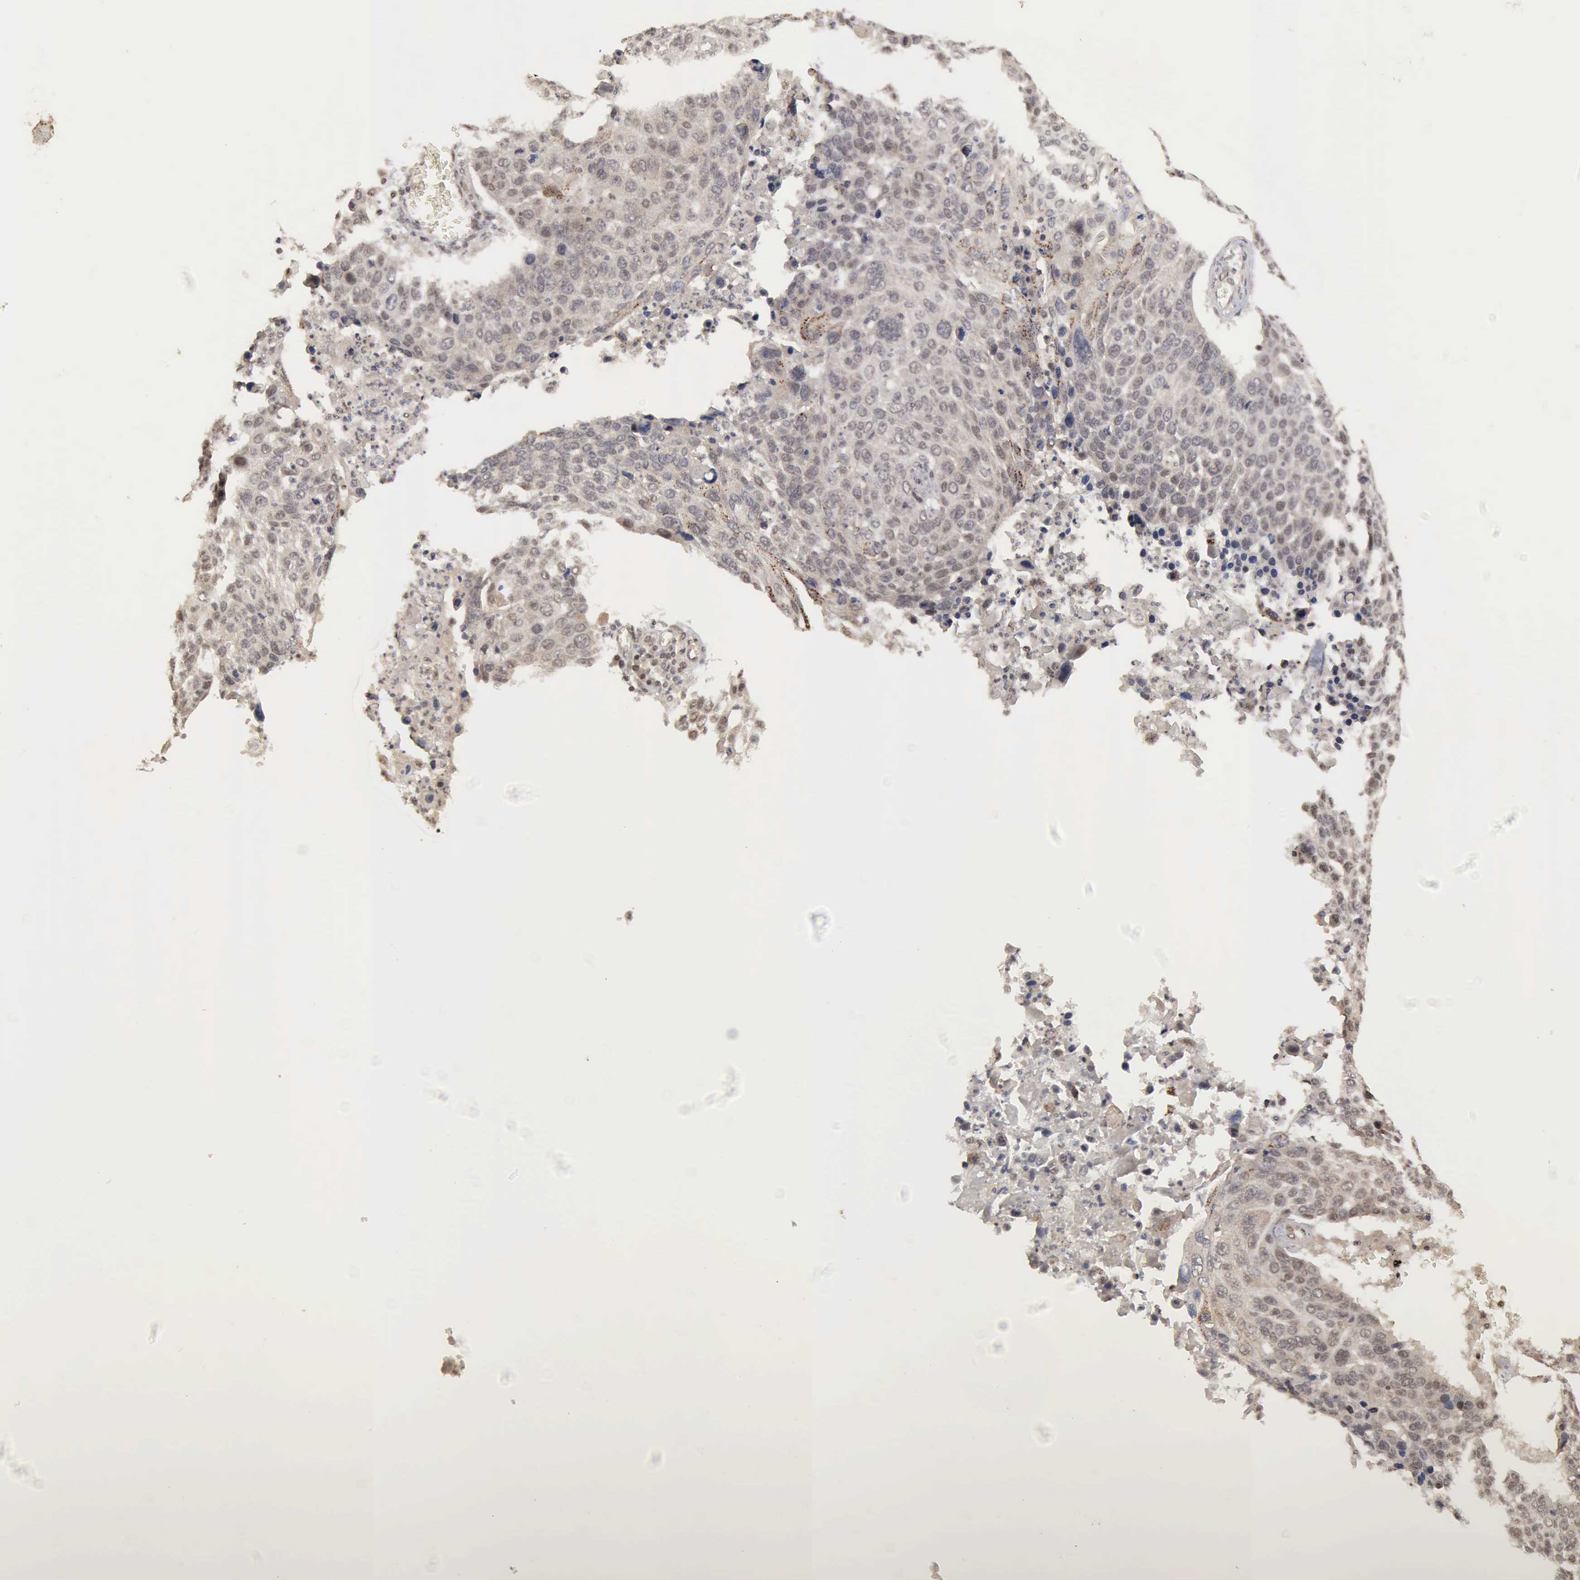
{"staining": {"intensity": "weak", "quantity": "<25%", "location": "cytoplasmic/membranous"}, "tissue": "lung cancer", "cell_type": "Tumor cells", "image_type": "cancer", "snomed": [{"axis": "morphology", "description": "Squamous cell carcinoma, NOS"}, {"axis": "topography", "description": "Lung"}], "caption": "Lung cancer (squamous cell carcinoma) was stained to show a protein in brown. There is no significant positivity in tumor cells.", "gene": "CDKN2A", "patient": {"sex": "male", "age": 68}}